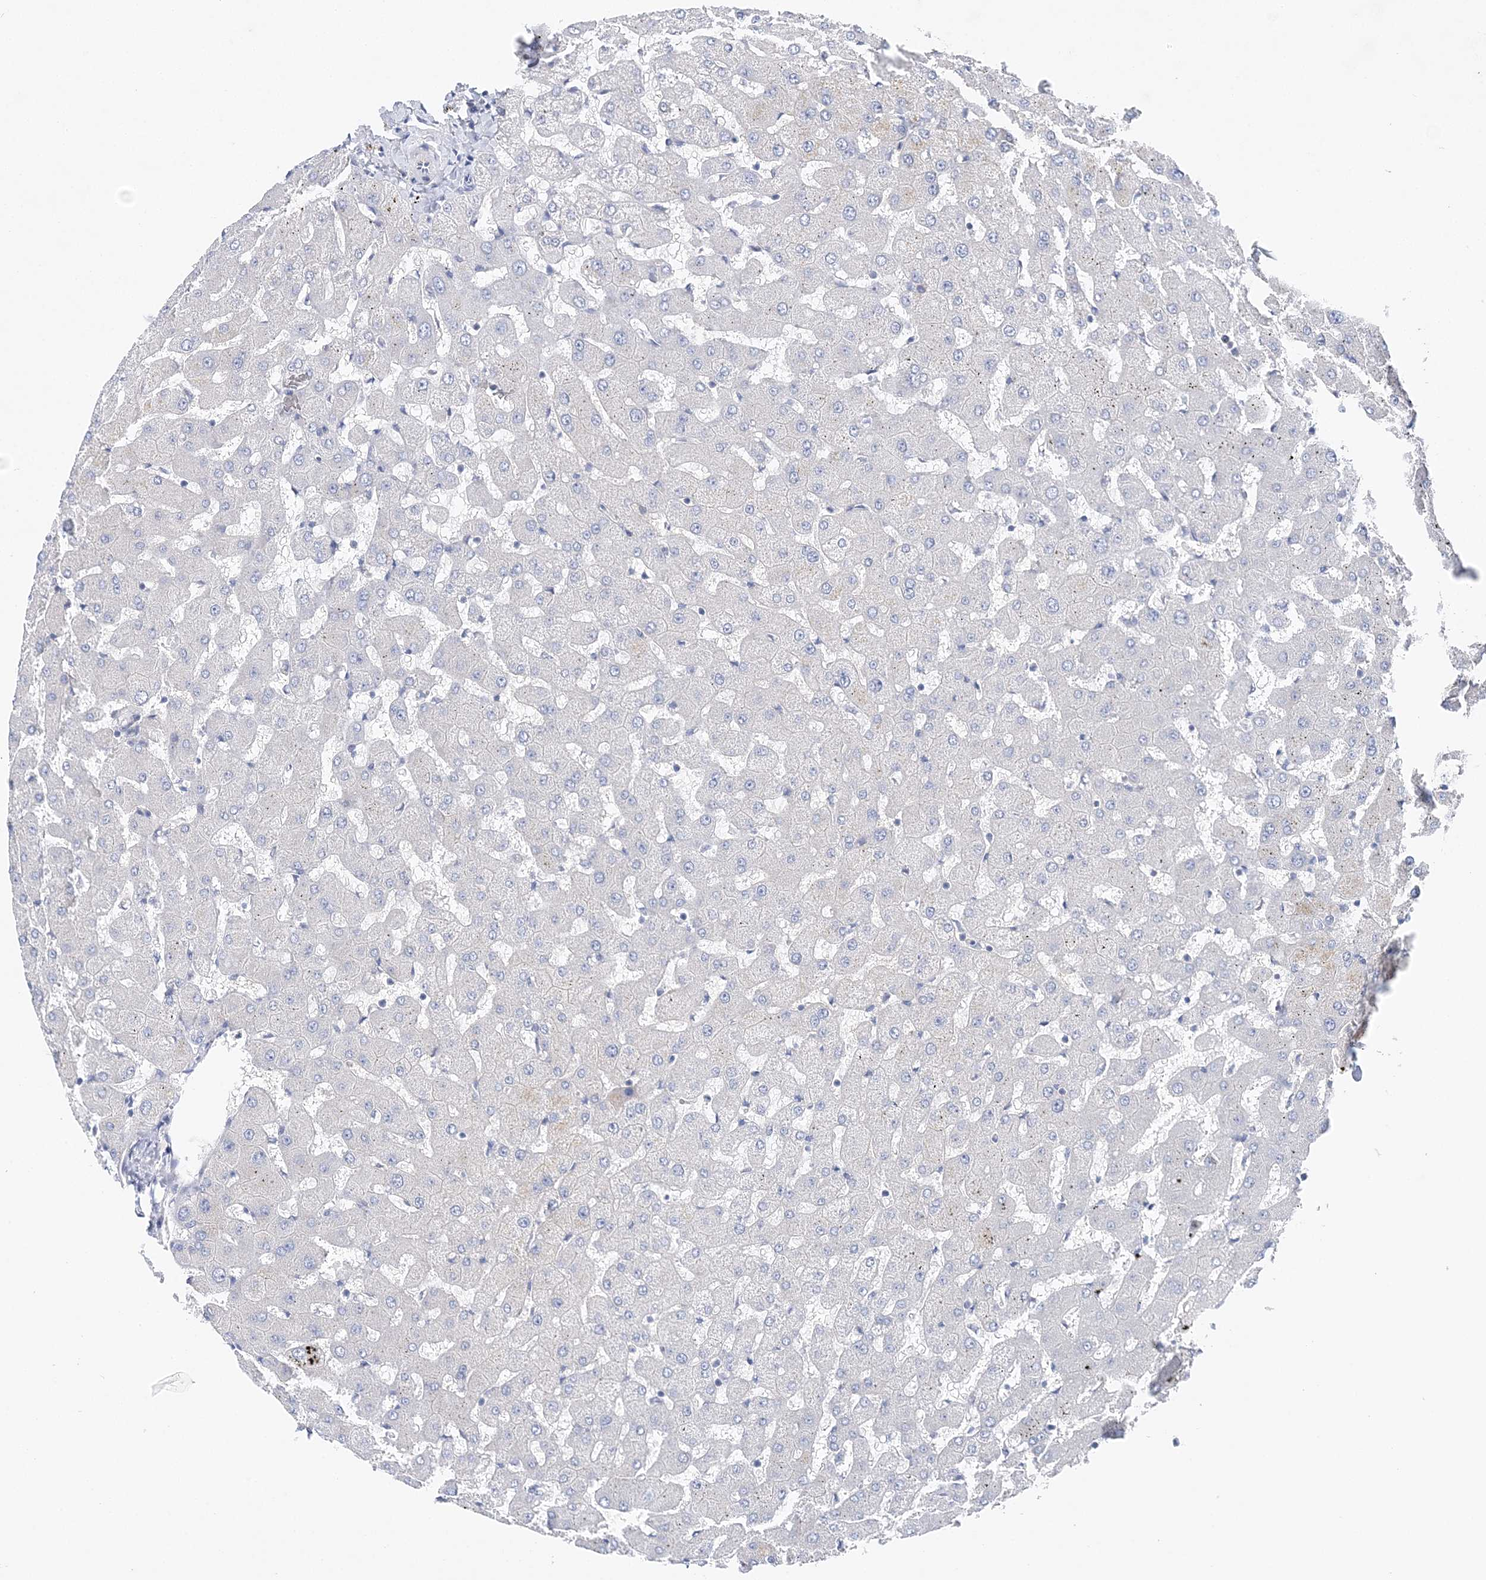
{"staining": {"intensity": "negative", "quantity": "none", "location": "none"}, "tissue": "liver", "cell_type": "Cholangiocytes", "image_type": "normal", "snomed": [{"axis": "morphology", "description": "Normal tissue, NOS"}, {"axis": "topography", "description": "Liver"}], "caption": "Immunohistochemistry (IHC) of benign liver shows no expression in cholangiocytes. The staining is performed using DAB brown chromogen with nuclei counter-stained in using hematoxylin.", "gene": "SLC5A6", "patient": {"sex": "female", "age": 63}}